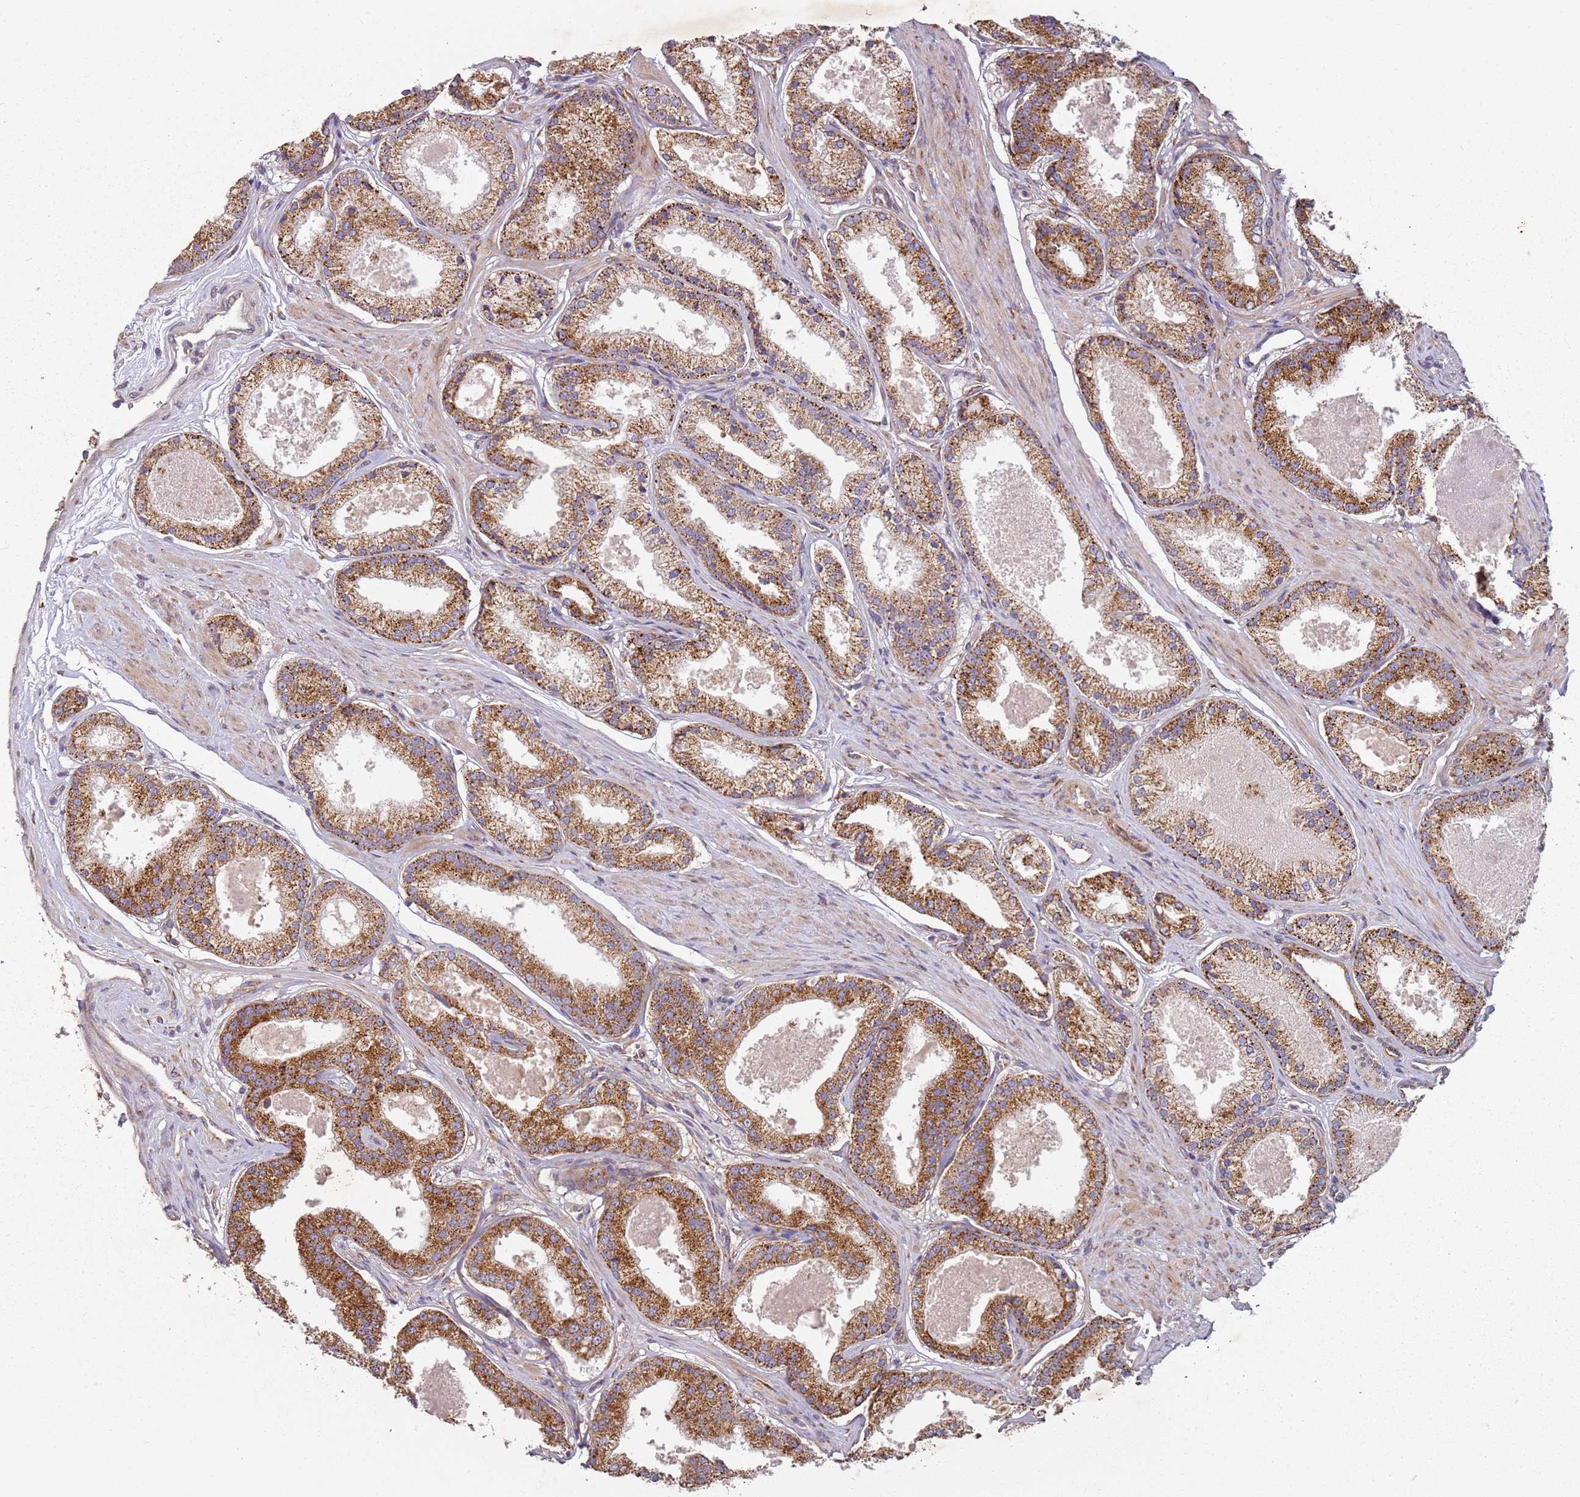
{"staining": {"intensity": "strong", "quantity": ">75%", "location": "cytoplasmic/membranous"}, "tissue": "prostate cancer", "cell_type": "Tumor cells", "image_type": "cancer", "snomed": [{"axis": "morphology", "description": "Adenocarcinoma, Low grade"}, {"axis": "topography", "description": "Prostate"}], "caption": "Prostate adenocarcinoma (low-grade) was stained to show a protein in brown. There is high levels of strong cytoplasmic/membranous positivity in about >75% of tumor cells.", "gene": "ARFRP1", "patient": {"sex": "male", "age": 59}}